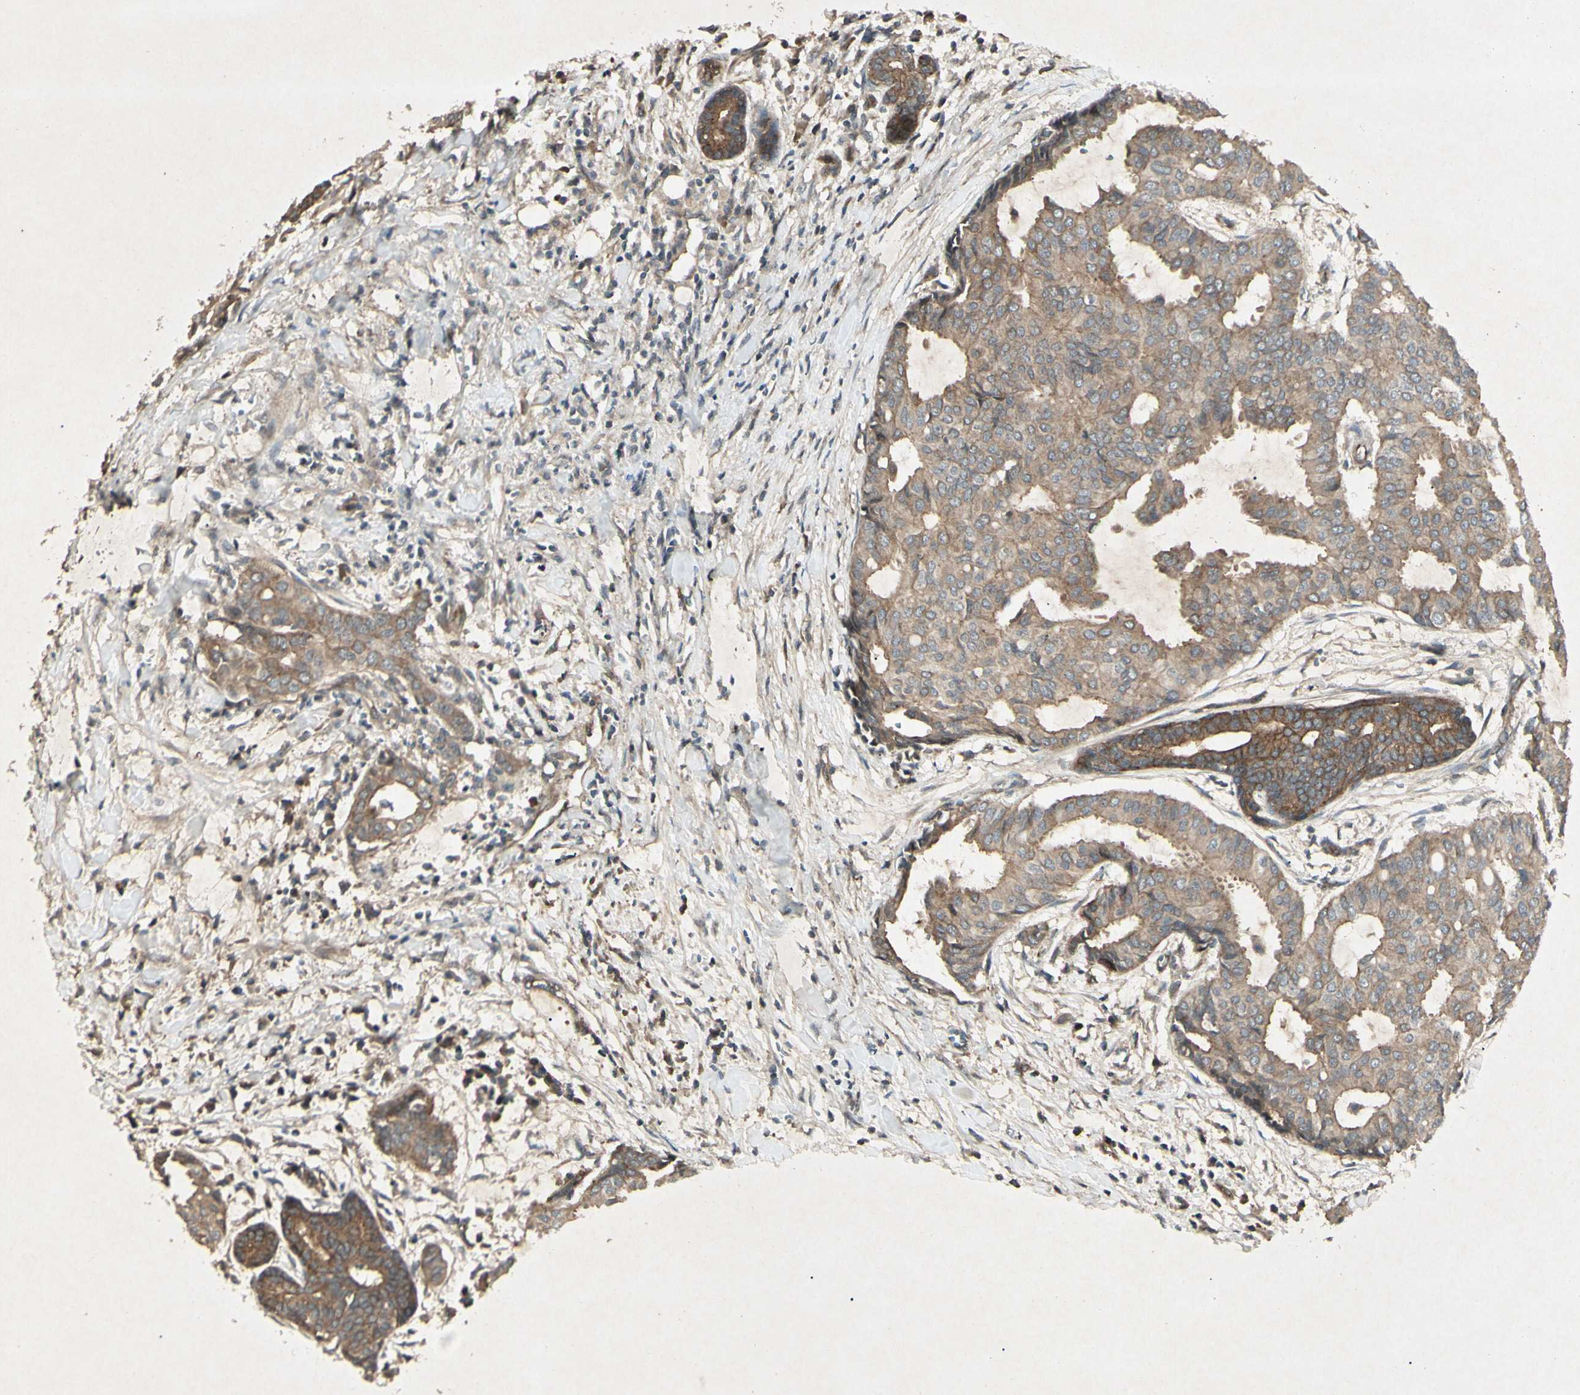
{"staining": {"intensity": "weak", "quantity": ">75%", "location": "cytoplasmic/membranous"}, "tissue": "head and neck cancer", "cell_type": "Tumor cells", "image_type": "cancer", "snomed": [{"axis": "morphology", "description": "Adenocarcinoma, NOS"}, {"axis": "topography", "description": "Salivary gland"}, {"axis": "topography", "description": "Head-Neck"}], "caption": "Human adenocarcinoma (head and neck) stained with a protein marker displays weak staining in tumor cells.", "gene": "JAG1", "patient": {"sex": "female", "age": 59}}